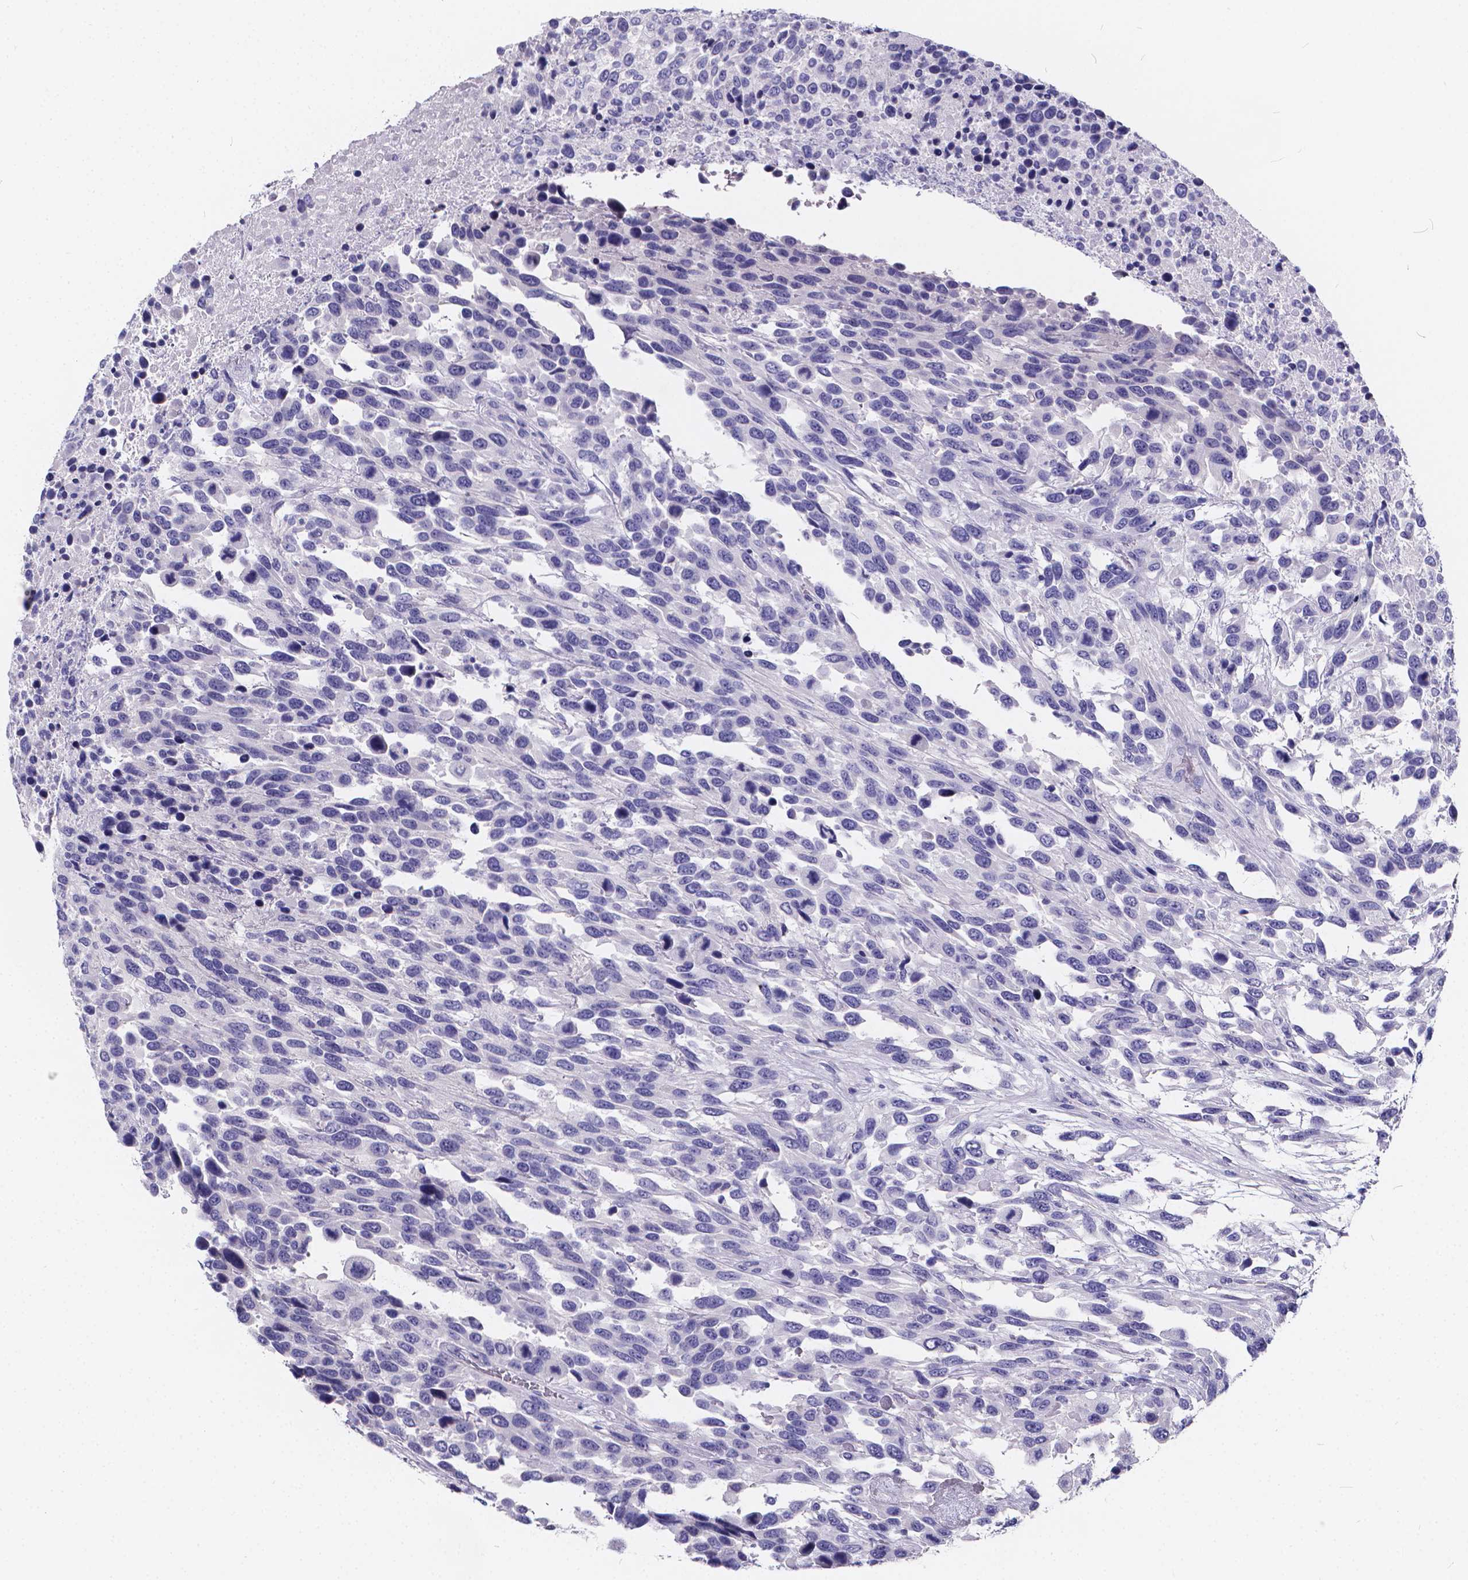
{"staining": {"intensity": "negative", "quantity": "none", "location": "none"}, "tissue": "urothelial cancer", "cell_type": "Tumor cells", "image_type": "cancer", "snomed": [{"axis": "morphology", "description": "Urothelial carcinoma, High grade"}, {"axis": "topography", "description": "Urinary bladder"}], "caption": "Tumor cells show no significant positivity in urothelial cancer.", "gene": "SPEF2", "patient": {"sex": "female", "age": 70}}